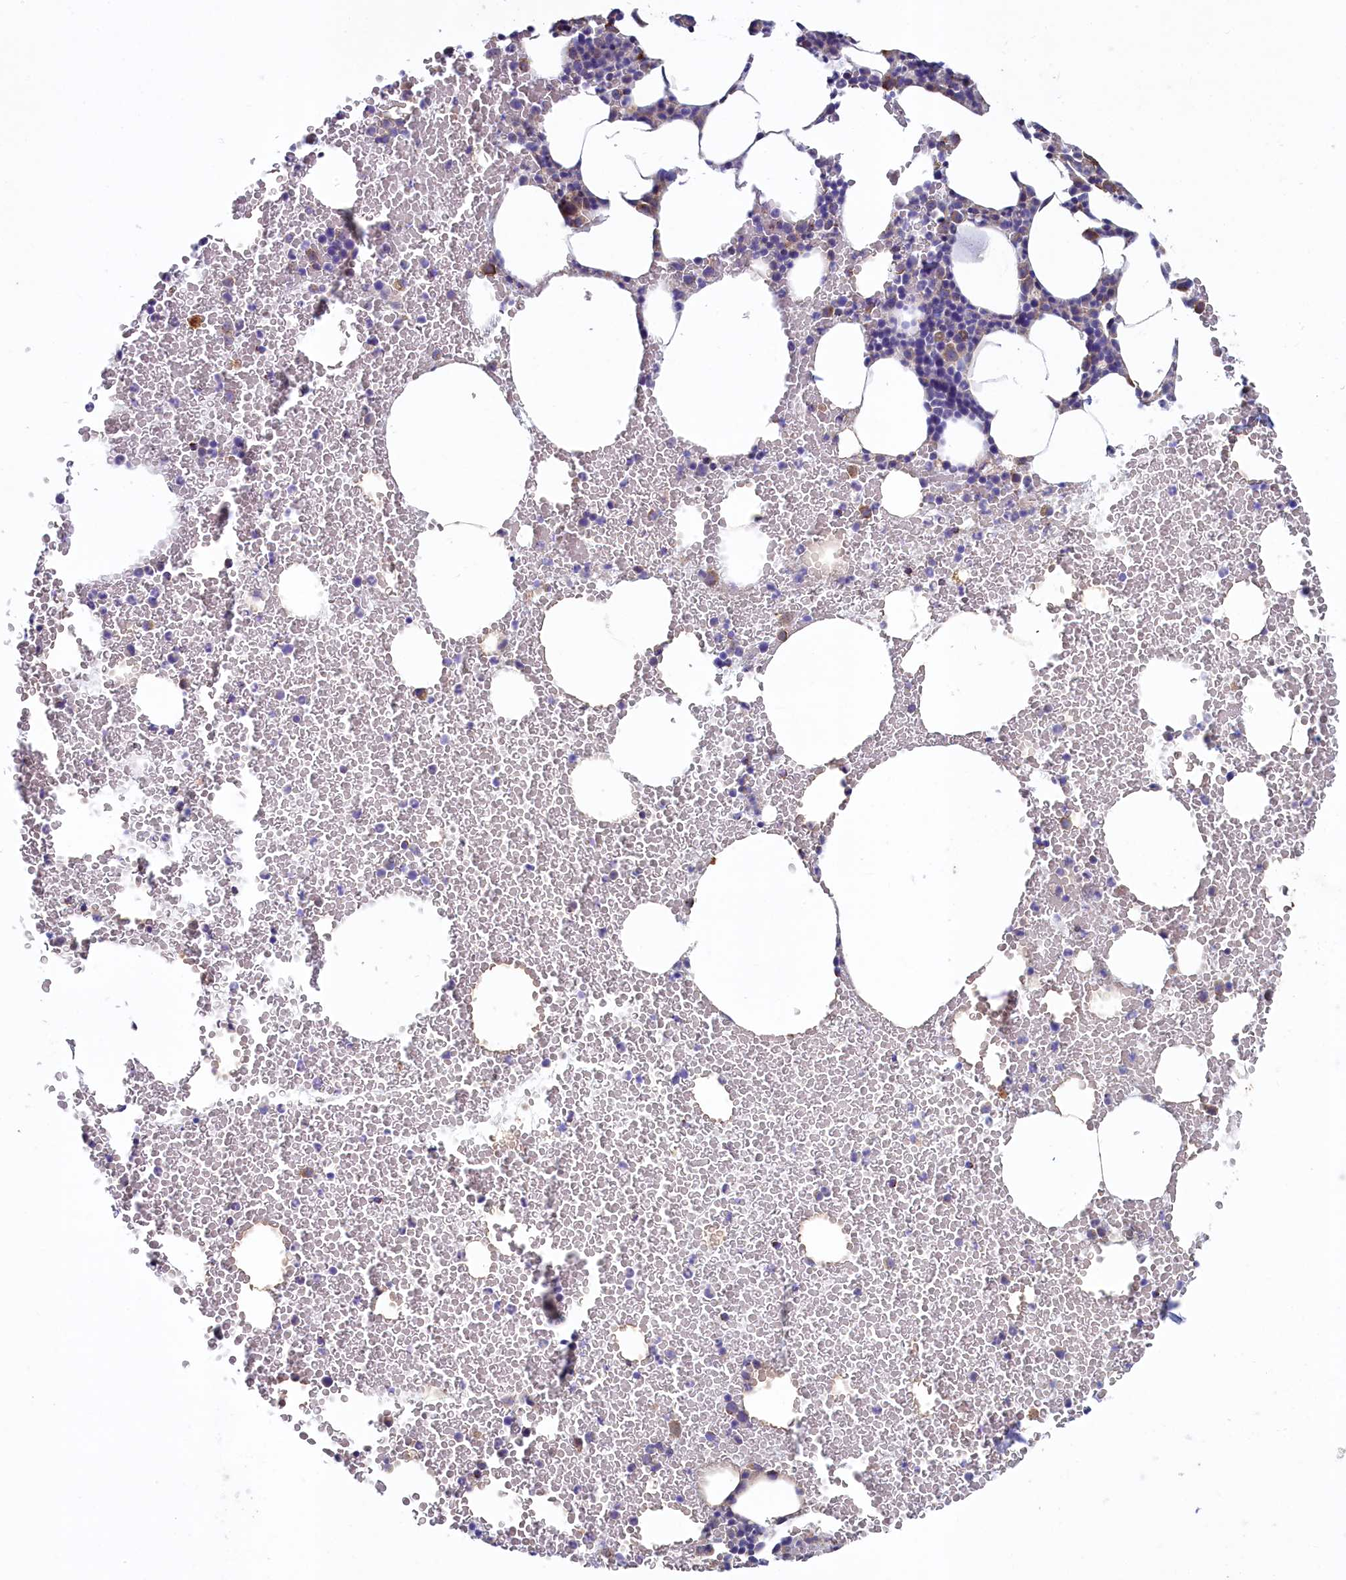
{"staining": {"intensity": "negative", "quantity": "none", "location": "none"}, "tissue": "bone marrow", "cell_type": "Hematopoietic cells", "image_type": "normal", "snomed": [{"axis": "morphology", "description": "Normal tissue, NOS"}, {"axis": "morphology", "description": "Inflammation, NOS"}, {"axis": "topography", "description": "Bone marrow"}], "caption": "A high-resolution image shows IHC staining of benign bone marrow, which demonstrates no significant staining in hematopoietic cells.", "gene": "SPATA2L", "patient": {"sex": "female", "age": 78}}